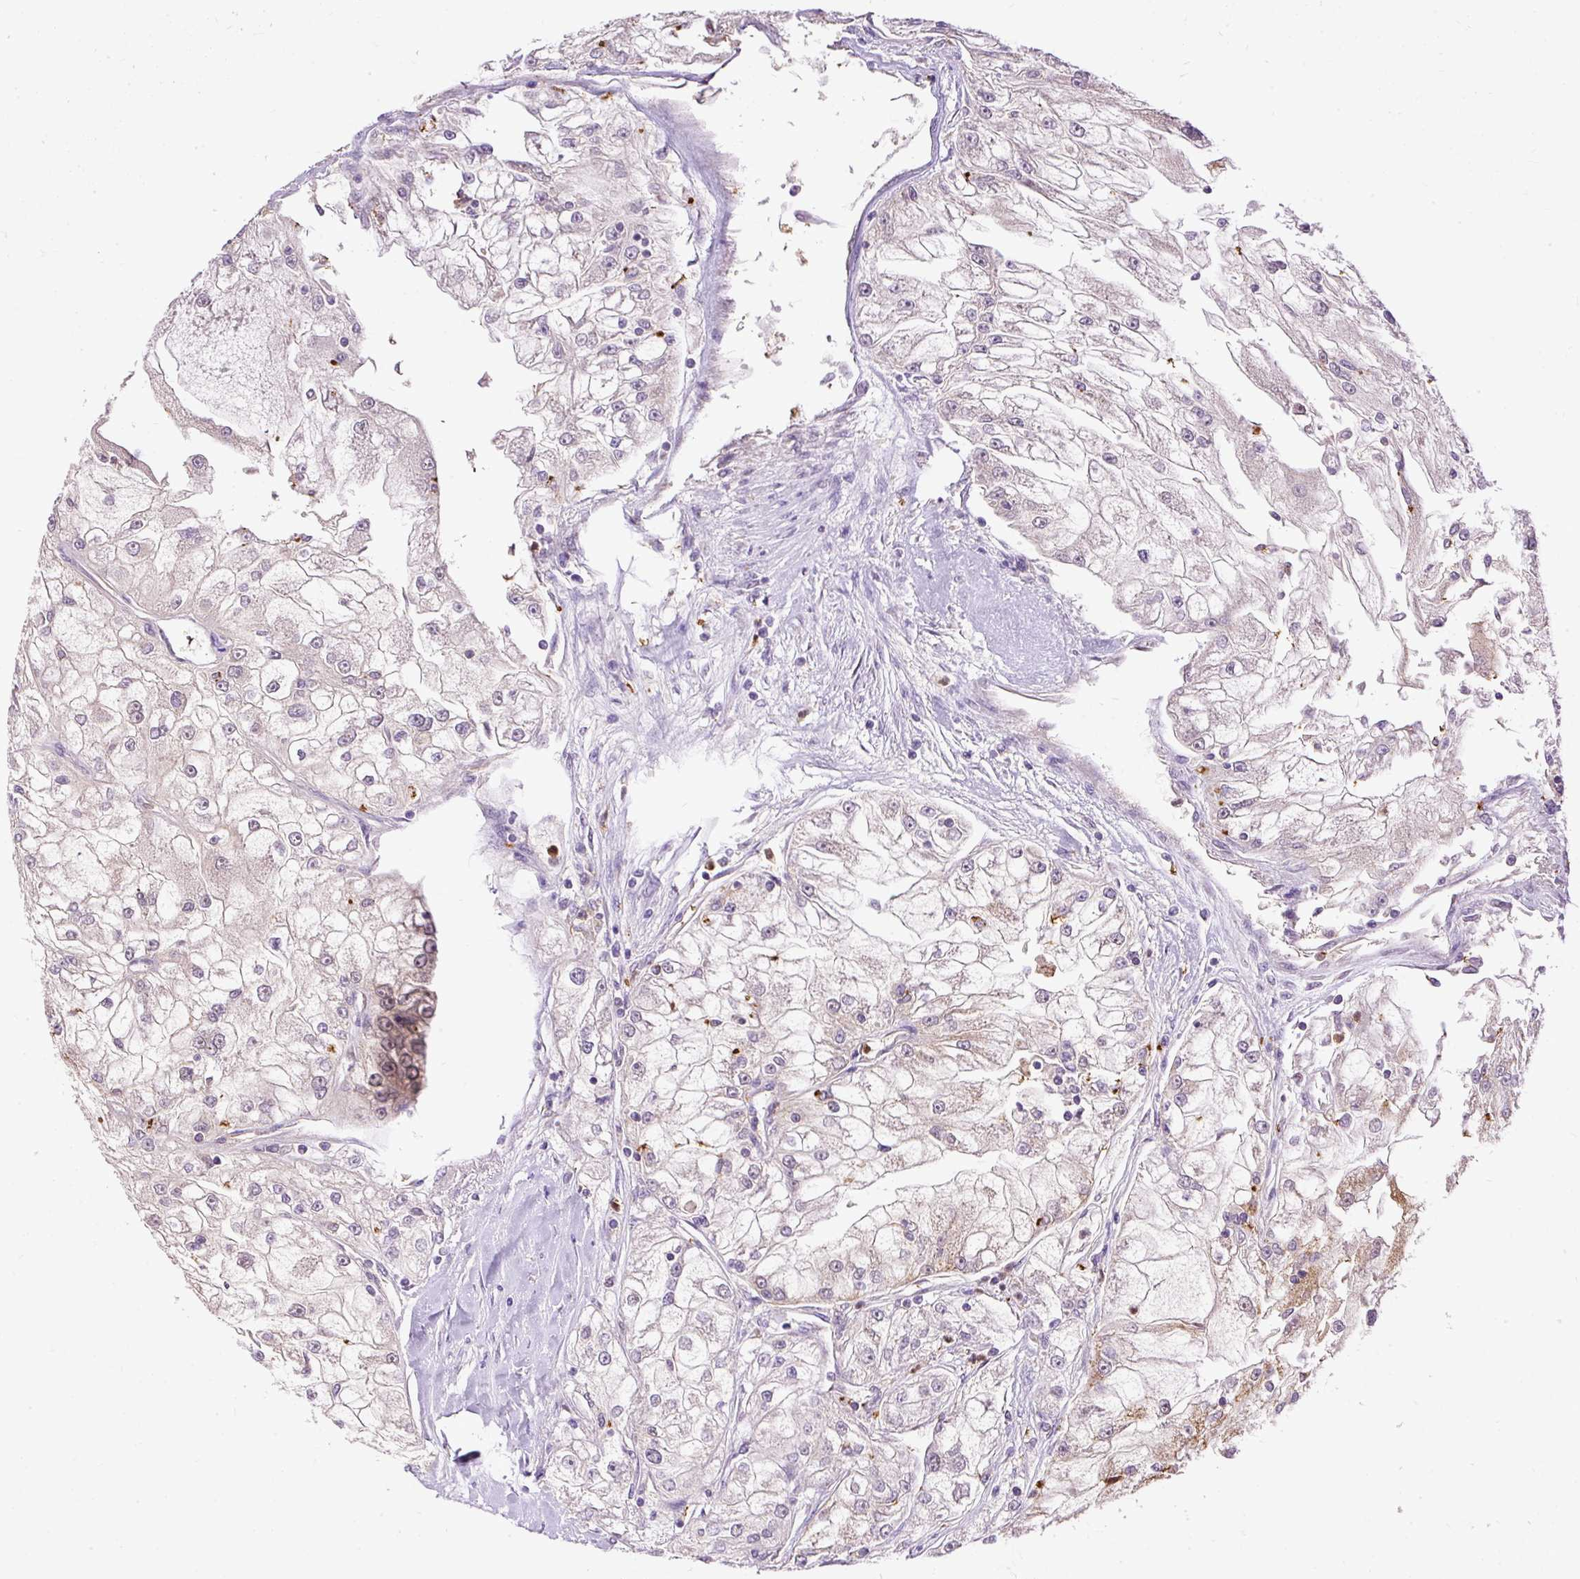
{"staining": {"intensity": "weak", "quantity": "<25%", "location": "cytoplasmic/membranous"}, "tissue": "renal cancer", "cell_type": "Tumor cells", "image_type": "cancer", "snomed": [{"axis": "morphology", "description": "Adenocarcinoma, NOS"}, {"axis": "topography", "description": "Kidney"}], "caption": "There is no significant expression in tumor cells of renal cancer. (DAB immunohistochemistry (IHC), high magnification).", "gene": "CTTNBP2", "patient": {"sex": "female", "age": 72}}